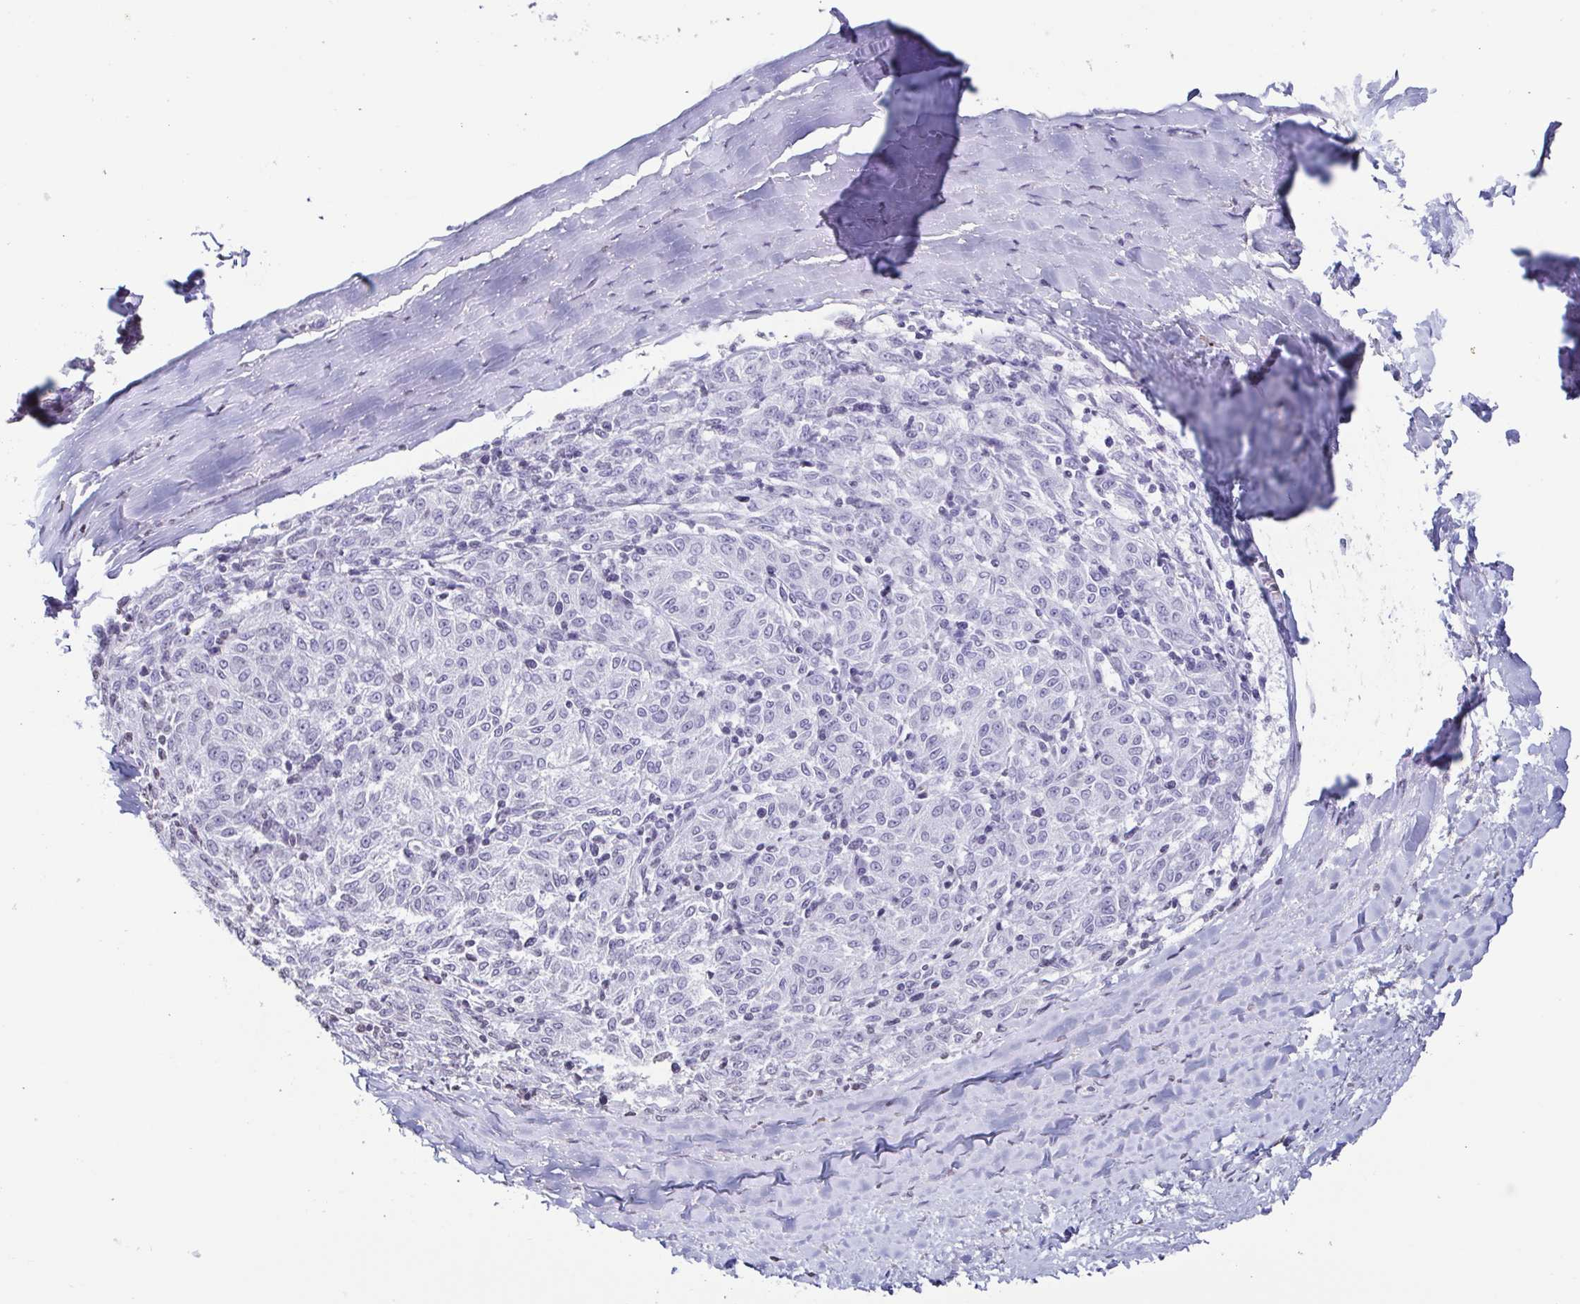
{"staining": {"intensity": "negative", "quantity": "none", "location": "none"}, "tissue": "melanoma", "cell_type": "Tumor cells", "image_type": "cancer", "snomed": [{"axis": "morphology", "description": "Malignant melanoma, NOS"}, {"axis": "topography", "description": "Skin"}], "caption": "DAB (3,3'-diaminobenzidine) immunohistochemical staining of human malignant melanoma displays no significant staining in tumor cells.", "gene": "VCY1B", "patient": {"sex": "female", "age": 72}}